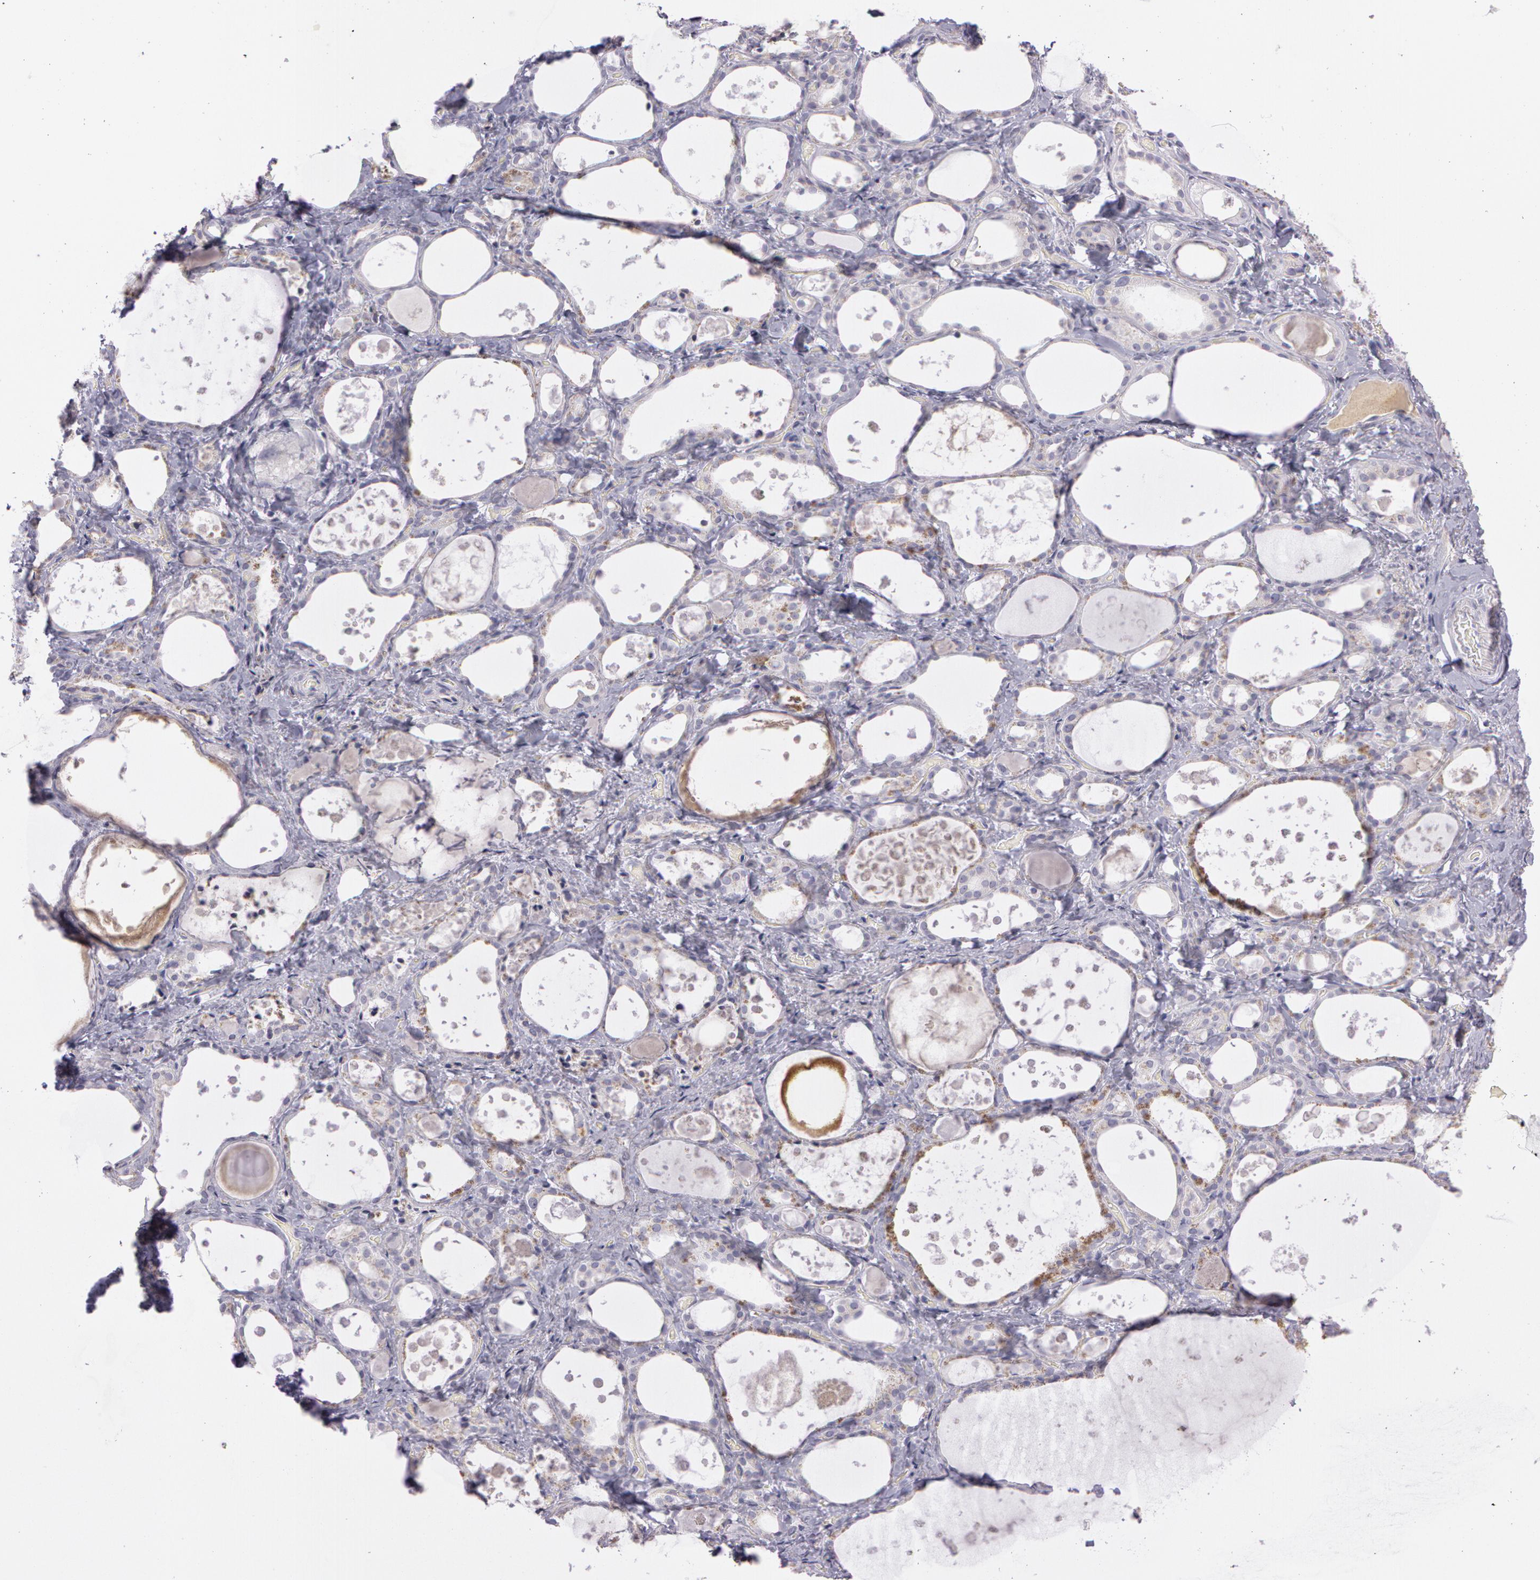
{"staining": {"intensity": "negative", "quantity": "none", "location": "none"}, "tissue": "thyroid gland", "cell_type": "Glandular cells", "image_type": "normal", "snomed": [{"axis": "morphology", "description": "Normal tissue, NOS"}, {"axis": "topography", "description": "Thyroid gland"}], "caption": "IHC histopathology image of normal human thyroid gland stained for a protein (brown), which displays no positivity in glandular cells.", "gene": "MXRA5", "patient": {"sex": "female", "age": 75}}